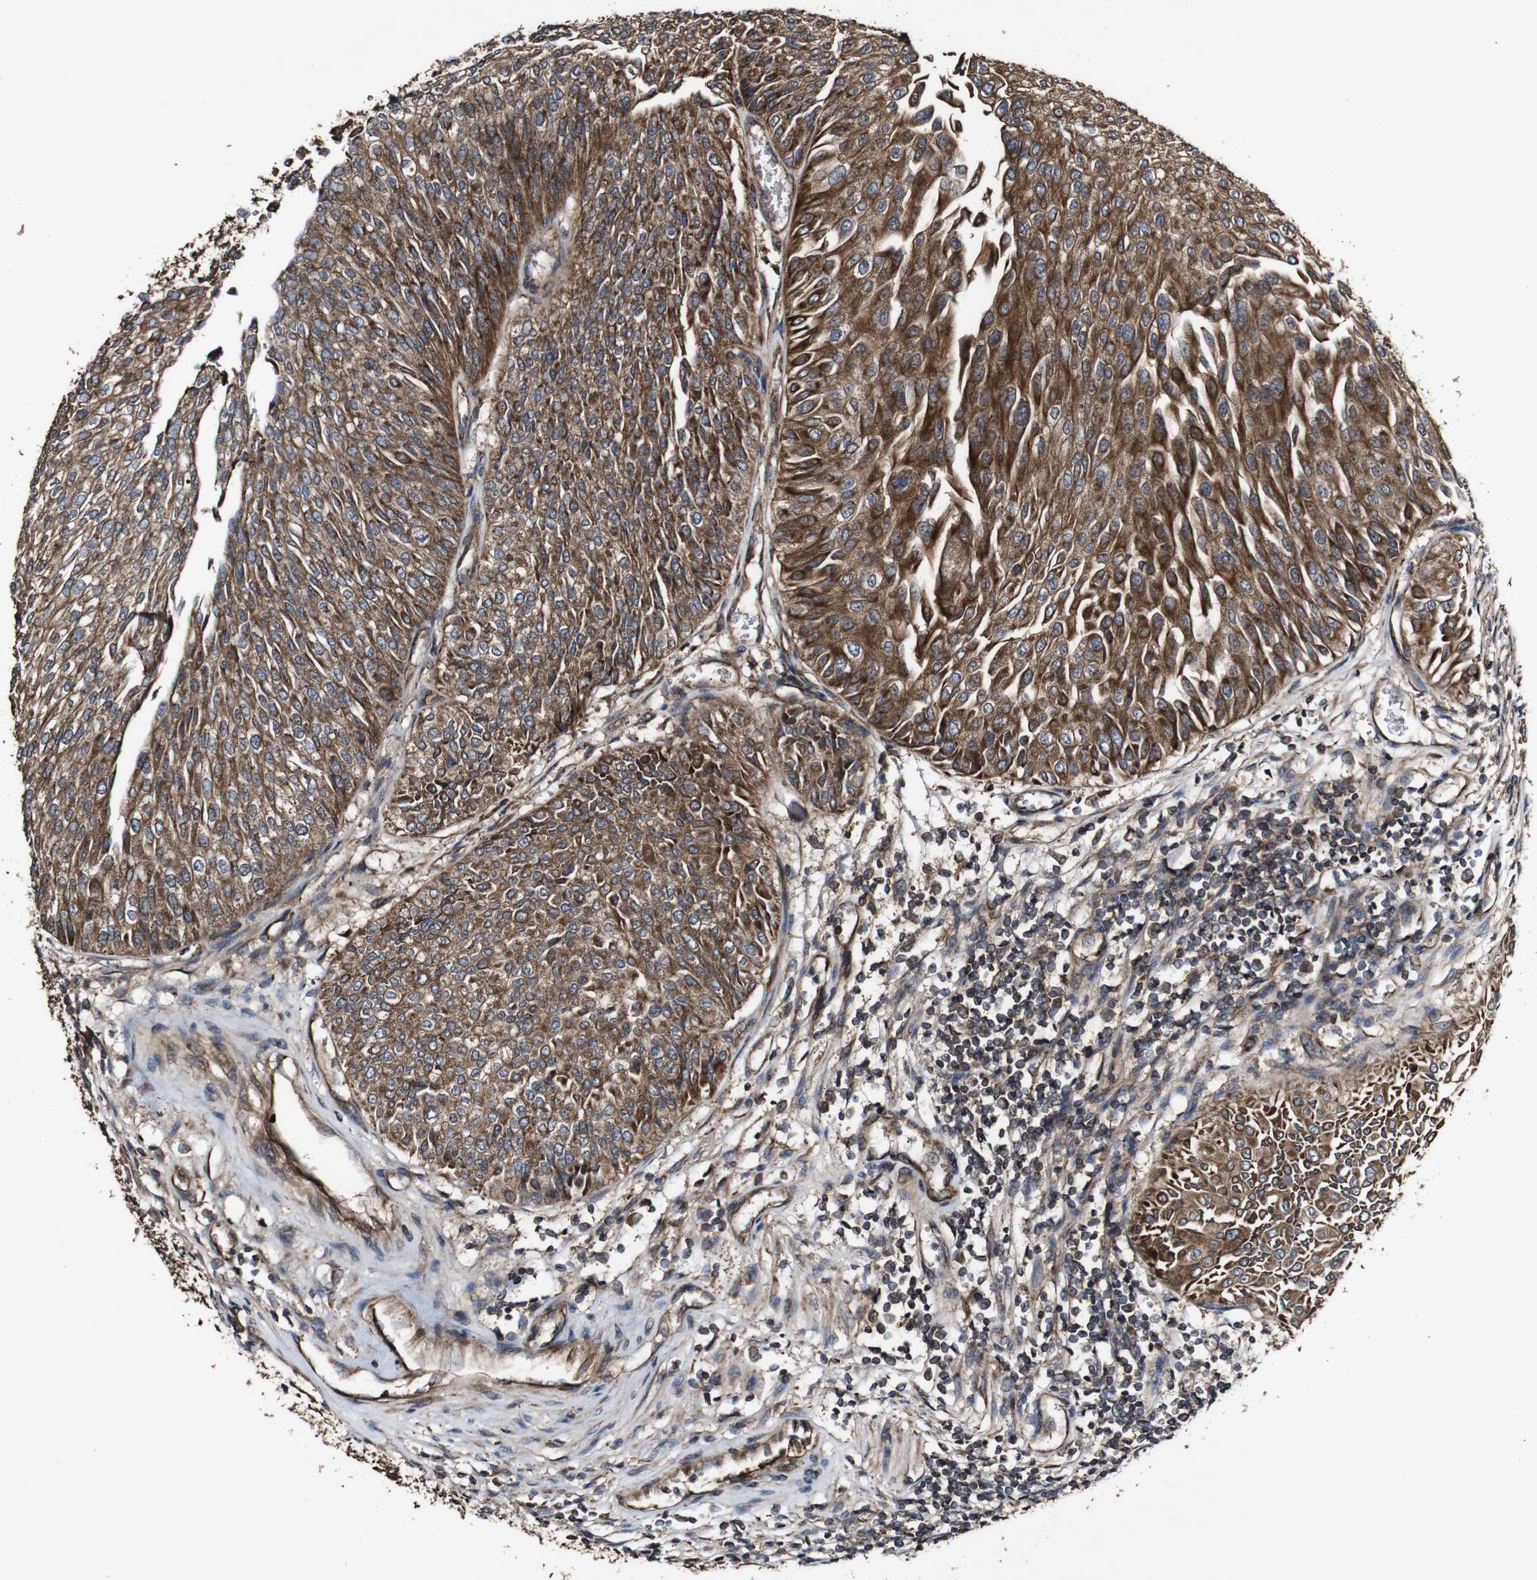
{"staining": {"intensity": "moderate", "quantity": ">75%", "location": "cytoplasmic/membranous"}, "tissue": "urothelial cancer", "cell_type": "Tumor cells", "image_type": "cancer", "snomed": [{"axis": "morphology", "description": "Urothelial carcinoma, Low grade"}, {"axis": "topography", "description": "Urinary bladder"}], "caption": "This is an image of immunohistochemistry (IHC) staining of low-grade urothelial carcinoma, which shows moderate staining in the cytoplasmic/membranous of tumor cells.", "gene": "BTN3A3", "patient": {"sex": "male", "age": 67}}